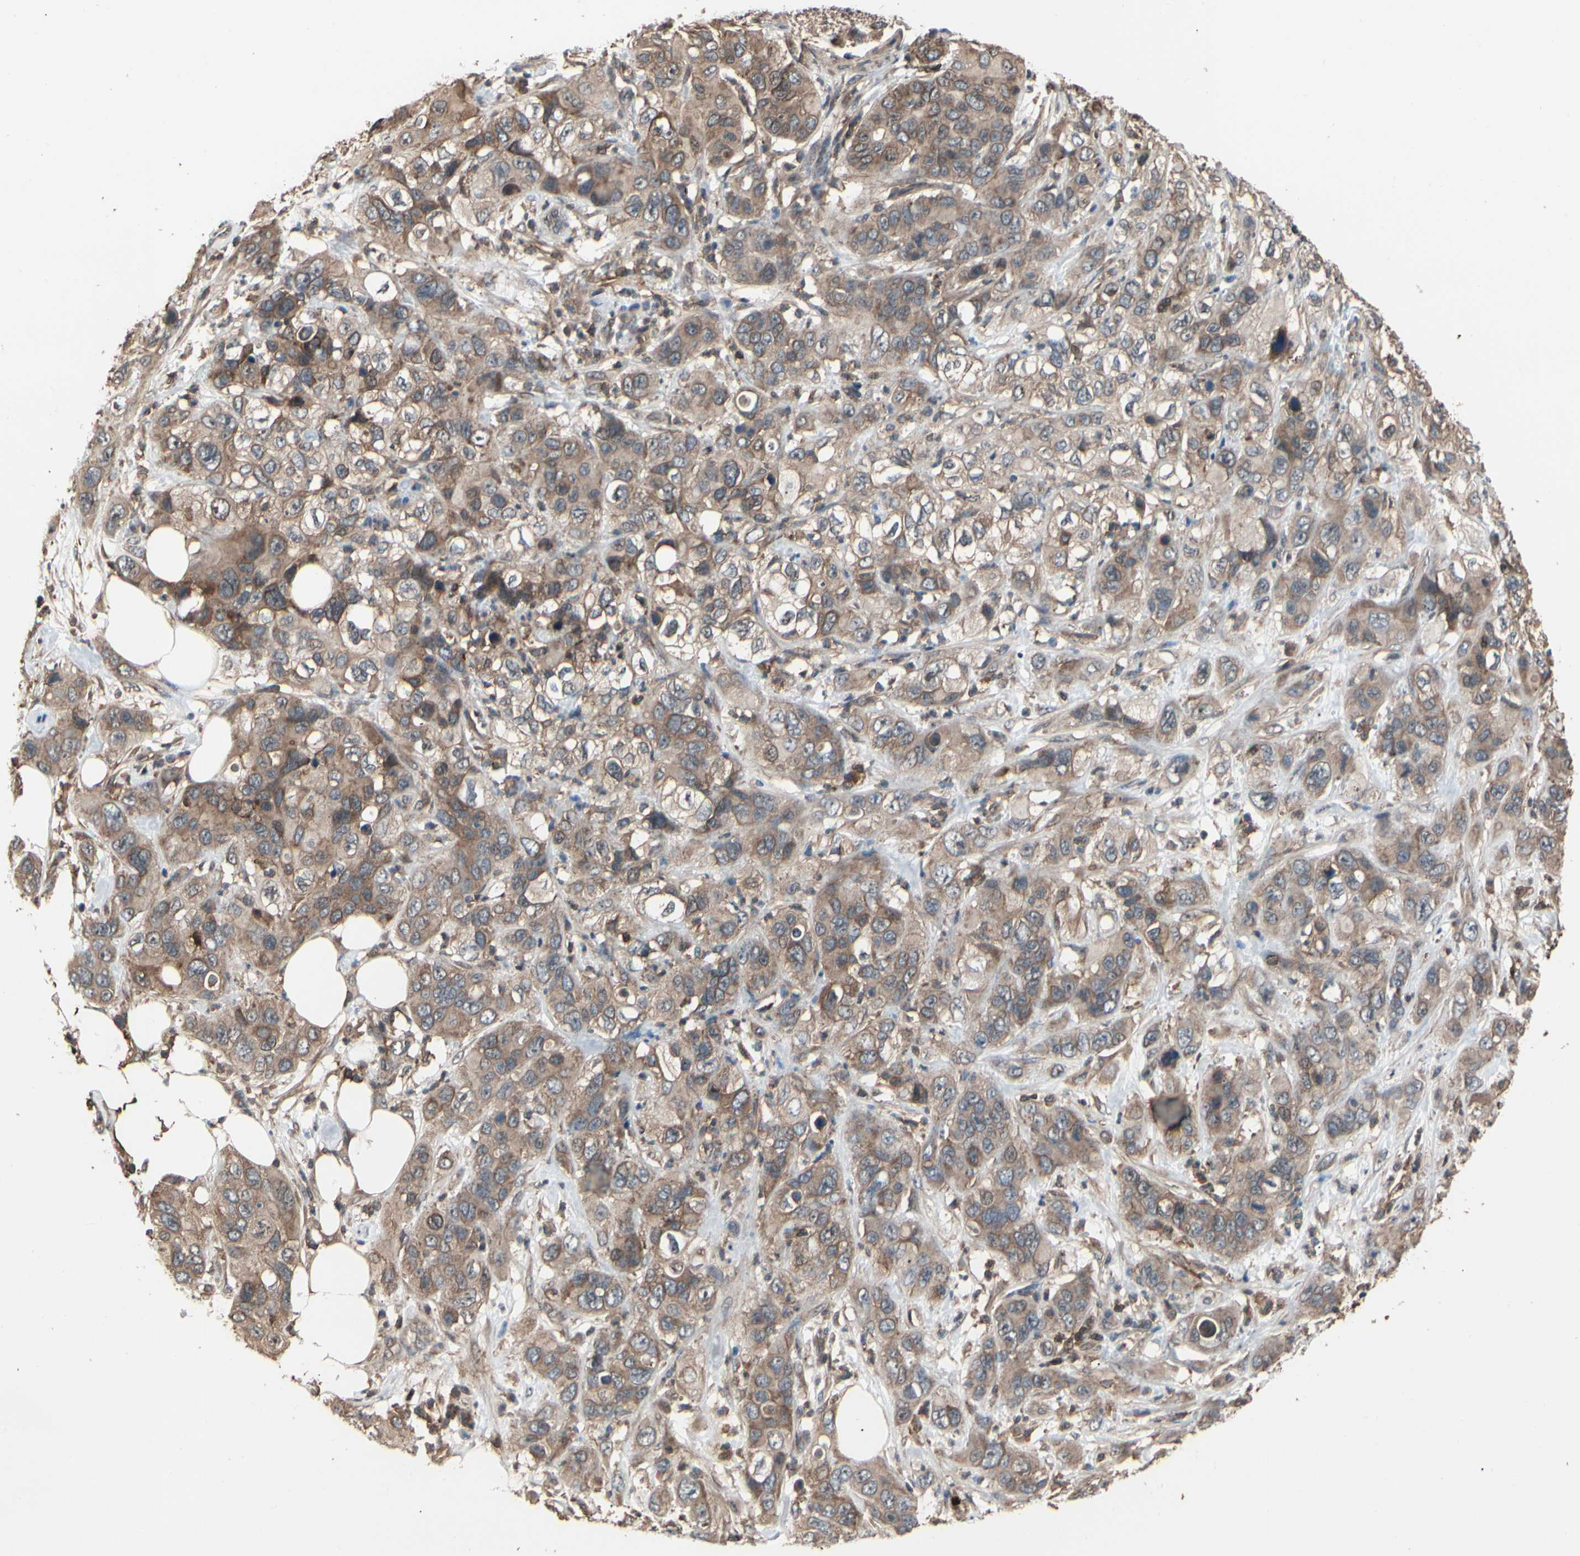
{"staining": {"intensity": "weak", "quantity": ">75%", "location": "cytoplasmic/membranous"}, "tissue": "pancreatic cancer", "cell_type": "Tumor cells", "image_type": "cancer", "snomed": [{"axis": "morphology", "description": "Adenocarcinoma, NOS"}, {"axis": "topography", "description": "Pancreas"}], "caption": "Human pancreatic adenocarcinoma stained with a brown dye reveals weak cytoplasmic/membranous positive staining in approximately >75% of tumor cells.", "gene": "MAPK13", "patient": {"sex": "female", "age": 71}}